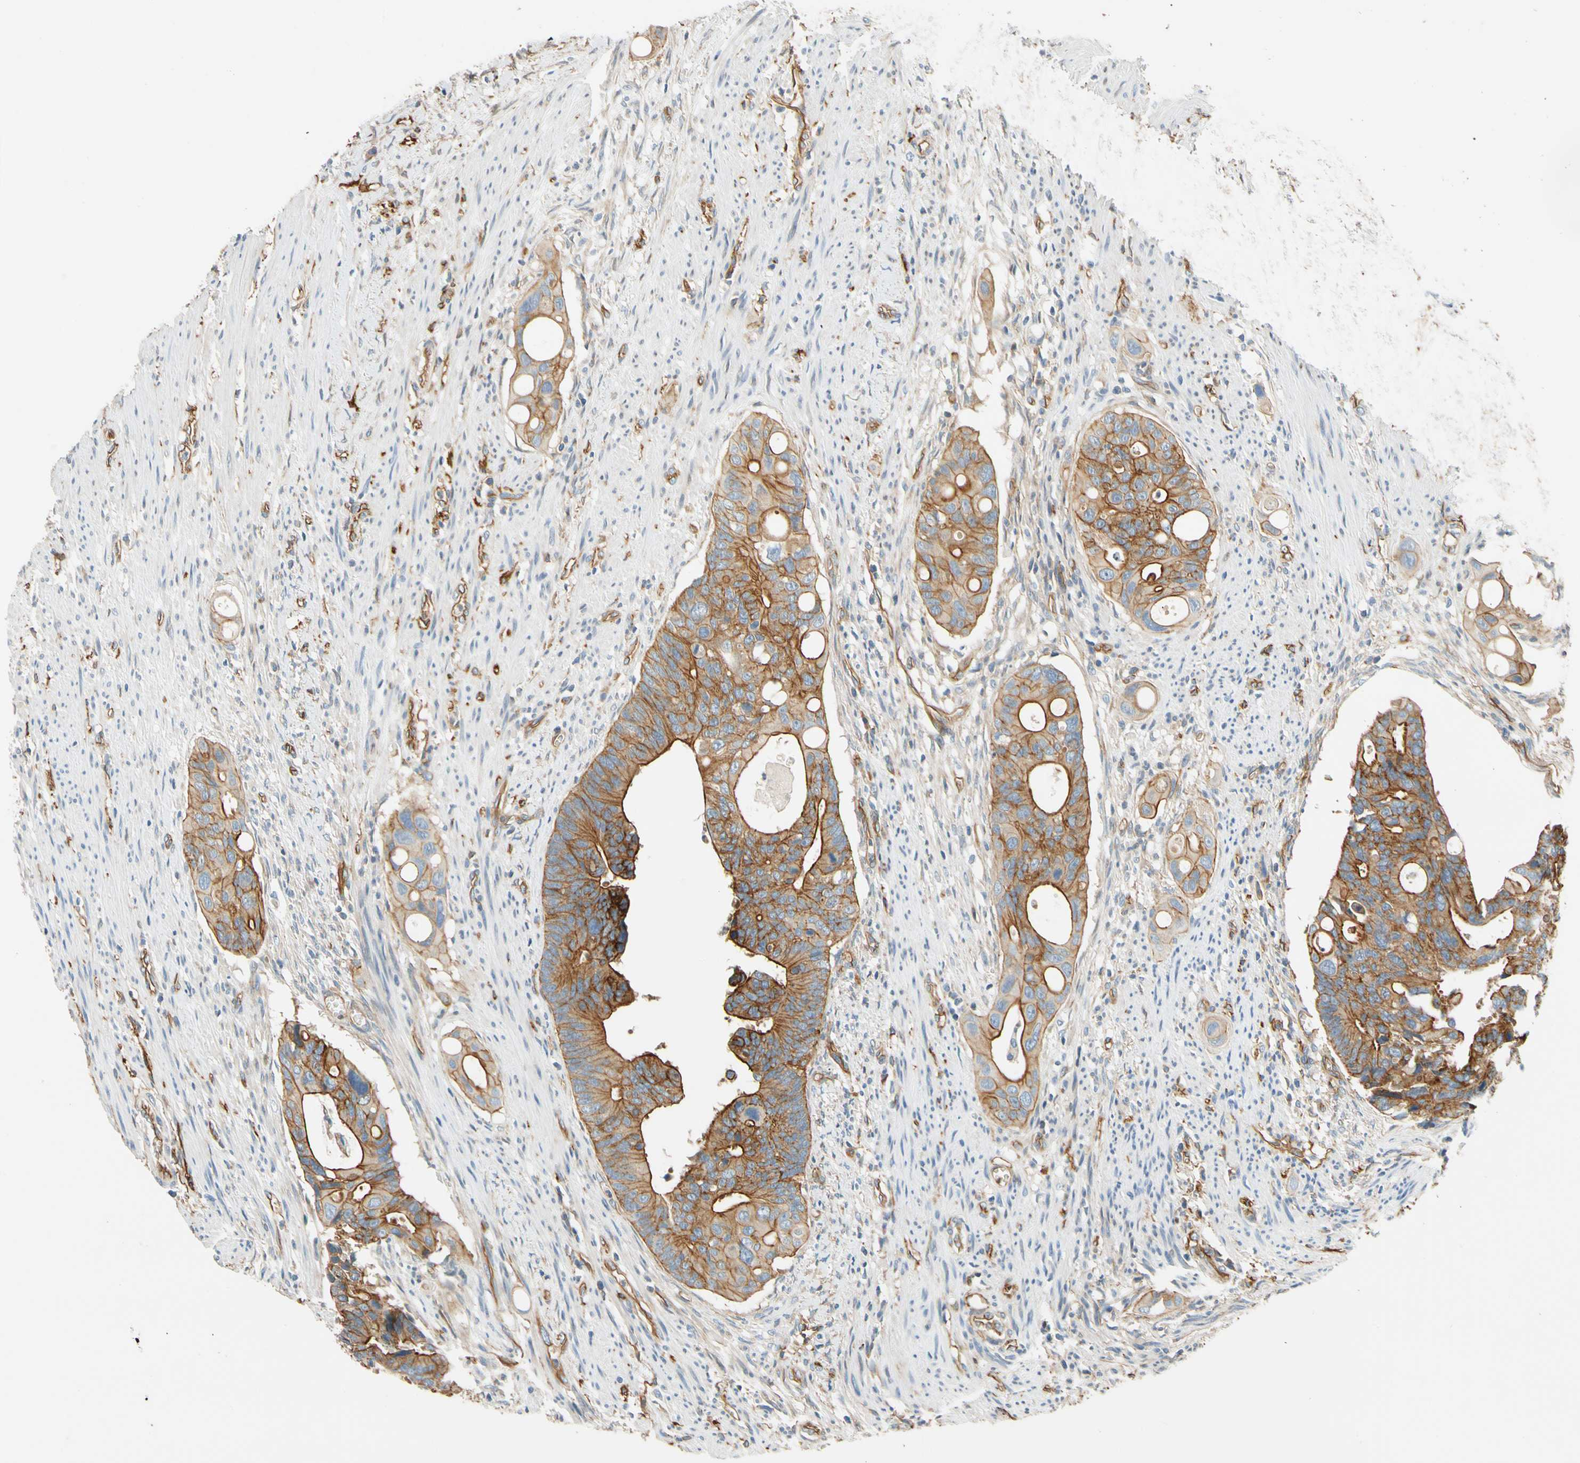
{"staining": {"intensity": "moderate", "quantity": ">75%", "location": "cytoplasmic/membranous"}, "tissue": "colorectal cancer", "cell_type": "Tumor cells", "image_type": "cancer", "snomed": [{"axis": "morphology", "description": "Adenocarcinoma, NOS"}, {"axis": "topography", "description": "Colon"}], "caption": "Colorectal cancer stained with a protein marker shows moderate staining in tumor cells.", "gene": "SPTAN1", "patient": {"sex": "female", "age": 57}}